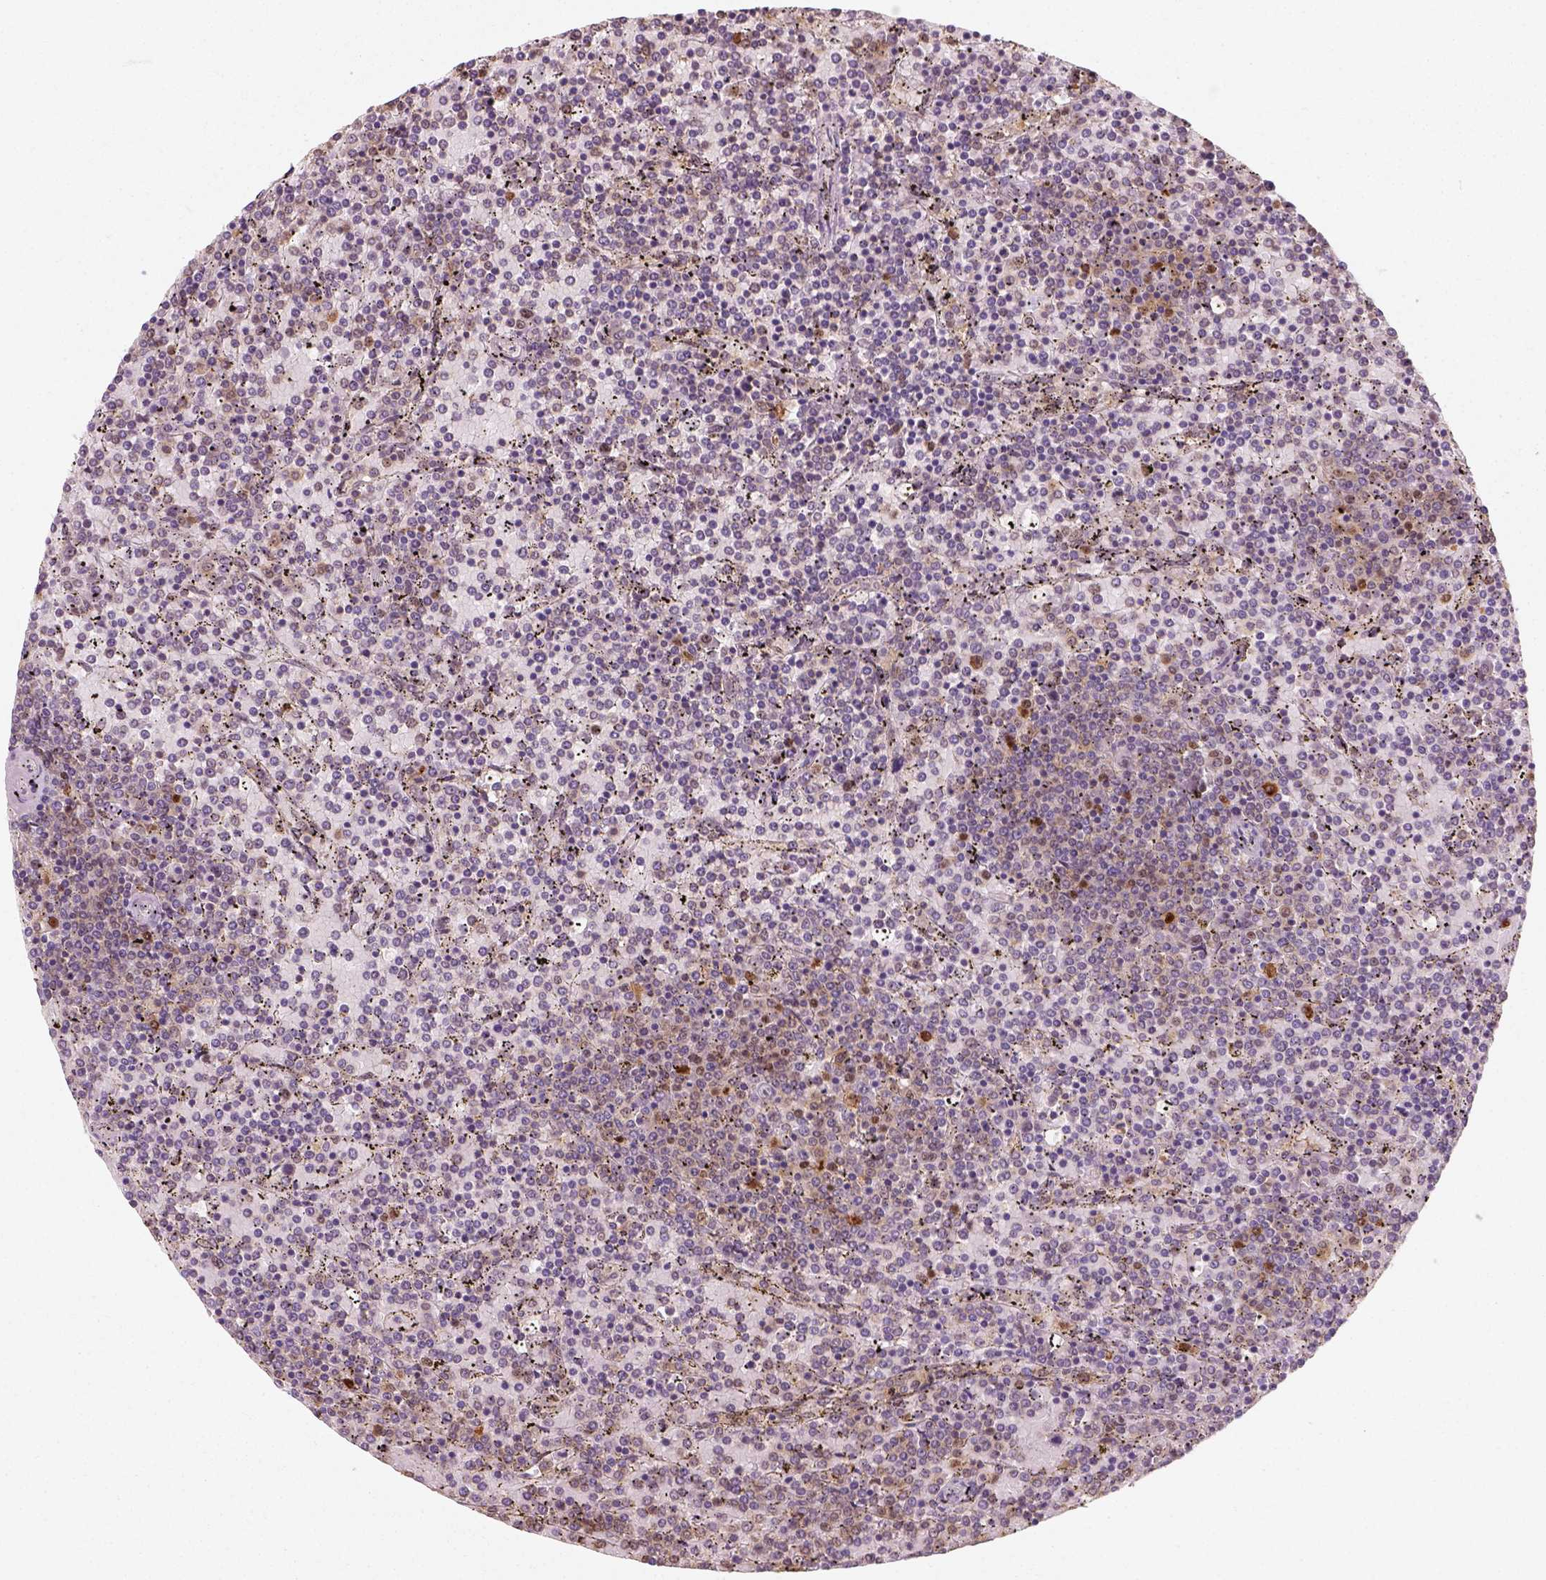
{"staining": {"intensity": "negative", "quantity": "none", "location": "none"}, "tissue": "lymphoma", "cell_type": "Tumor cells", "image_type": "cancer", "snomed": [{"axis": "morphology", "description": "Malignant lymphoma, non-Hodgkin's type, Low grade"}, {"axis": "topography", "description": "Spleen"}], "caption": "There is no significant staining in tumor cells of low-grade malignant lymphoma, non-Hodgkin's type. The staining was performed using DAB (3,3'-diaminobenzidine) to visualize the protein expression in brown, while the nuclei were stained in blue with hematoxylin (Magnification: 20x).", "gene": "SQSTM1", "patient": {"sex": "female", "age": 77}}